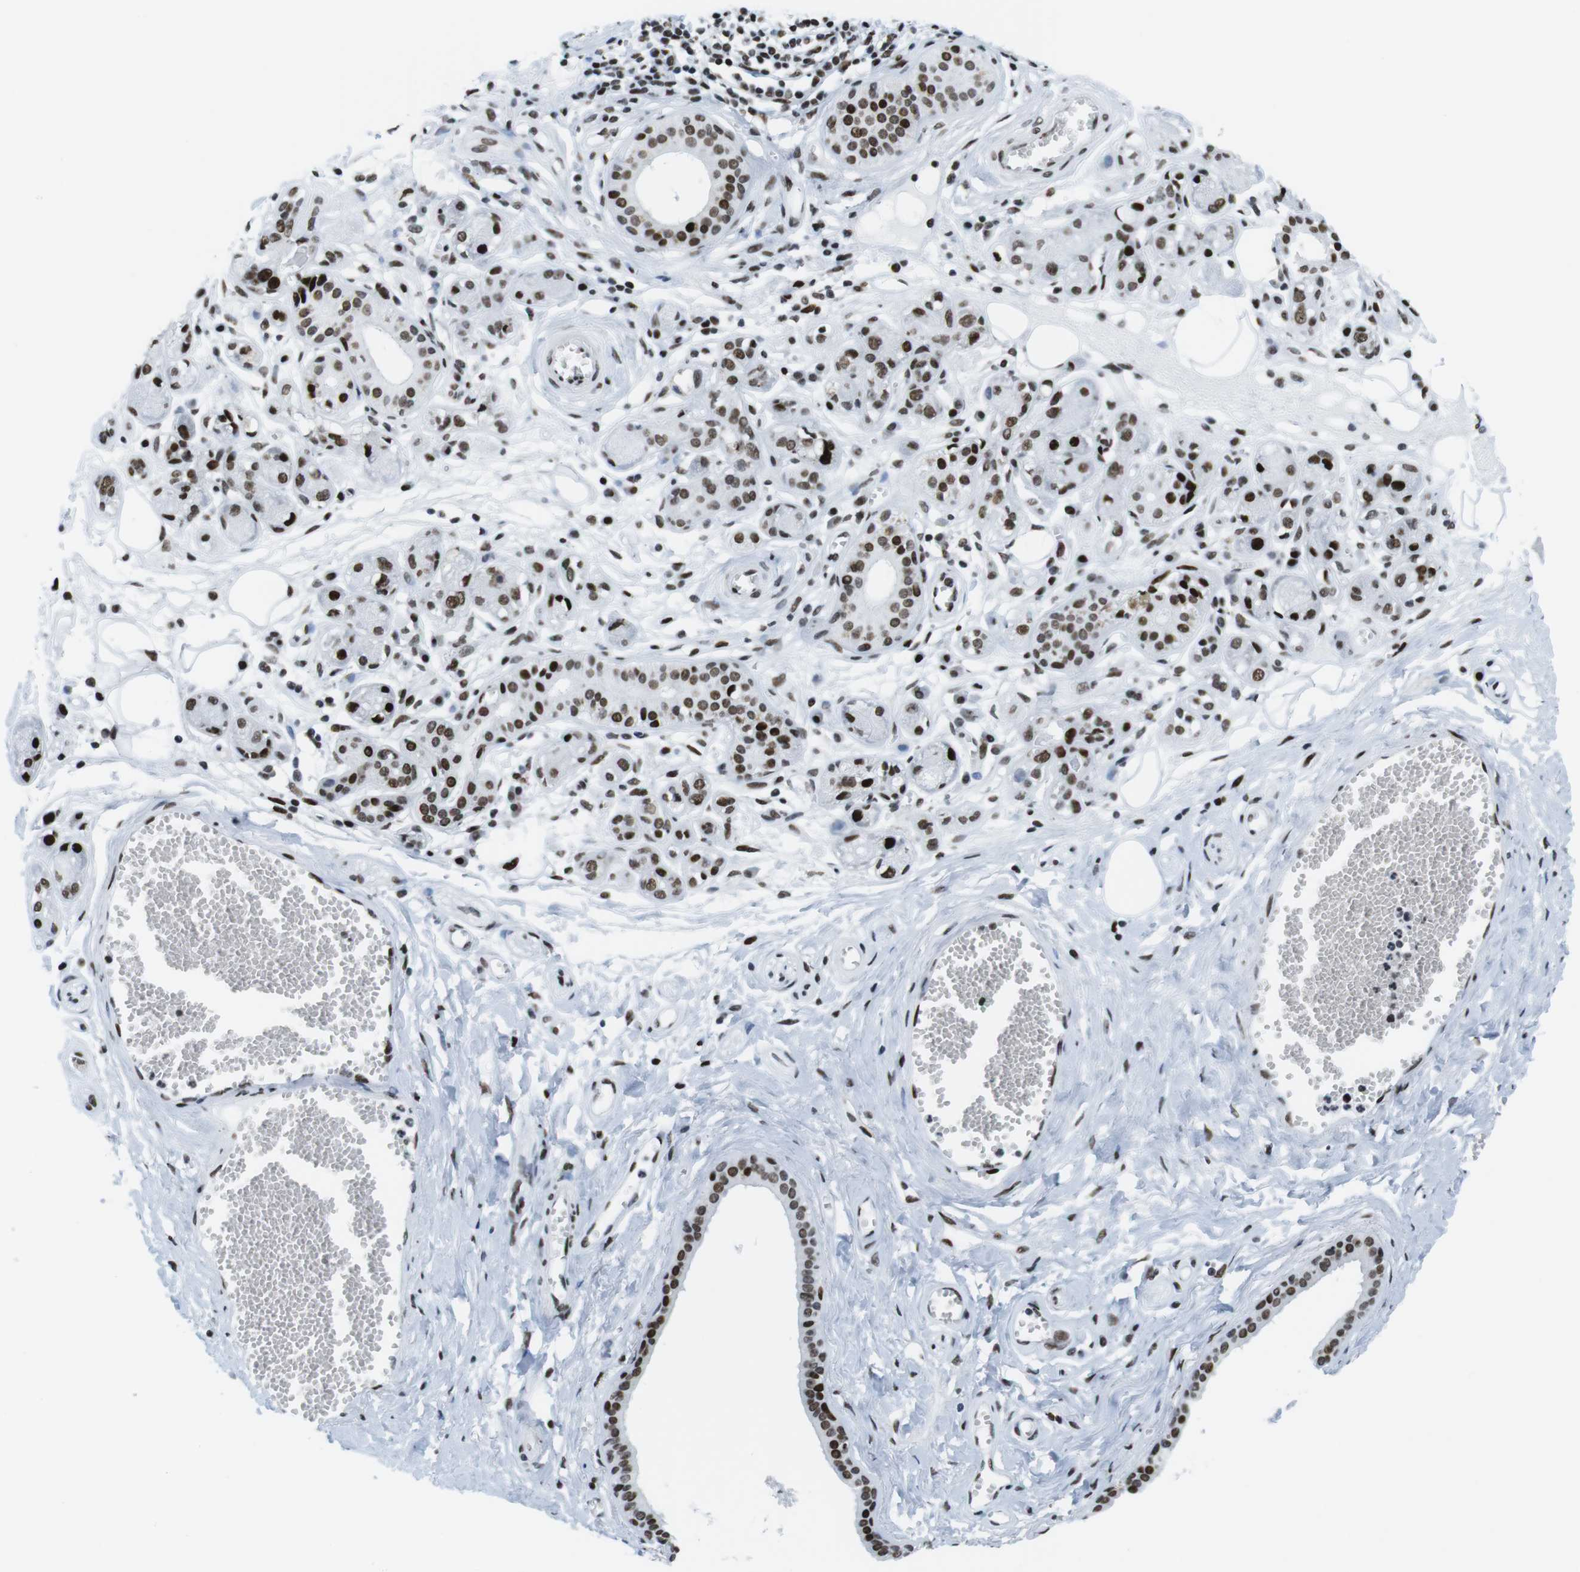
{"staining": {"intensity": "moderate", "quantity": ">75%", "location": "nuclear"}, "tissue": "adipose tissue", "cell_type": "Adipocytes", "image_type": "normal", "snomed": [{"axis": "morphology", "description": "Normal tissue, NOS"}, {"axis": "morphology", "description": "Inflammation, NOS"}, {"axis": "topography", "description": "Salivary gland"}, {"axis": "topography", "description": "Peripheral nerve tissue"}], "caption": "High-magnification brightfield microscopy of benign adipose tissue stained with DAB (3,3'-diaminobenzidine) (brown) and counterstained with hematoxylin (blue). adipocytes exhibit moderate nuclear expression is appreciated in about>75% of cells. The staining was performed using DAB, with brown indicating positive protein expression. Nuclei are stained blue with hematoxylin.", "gene": "CITED2", "patient": {"sex": "female", "age": 75}}